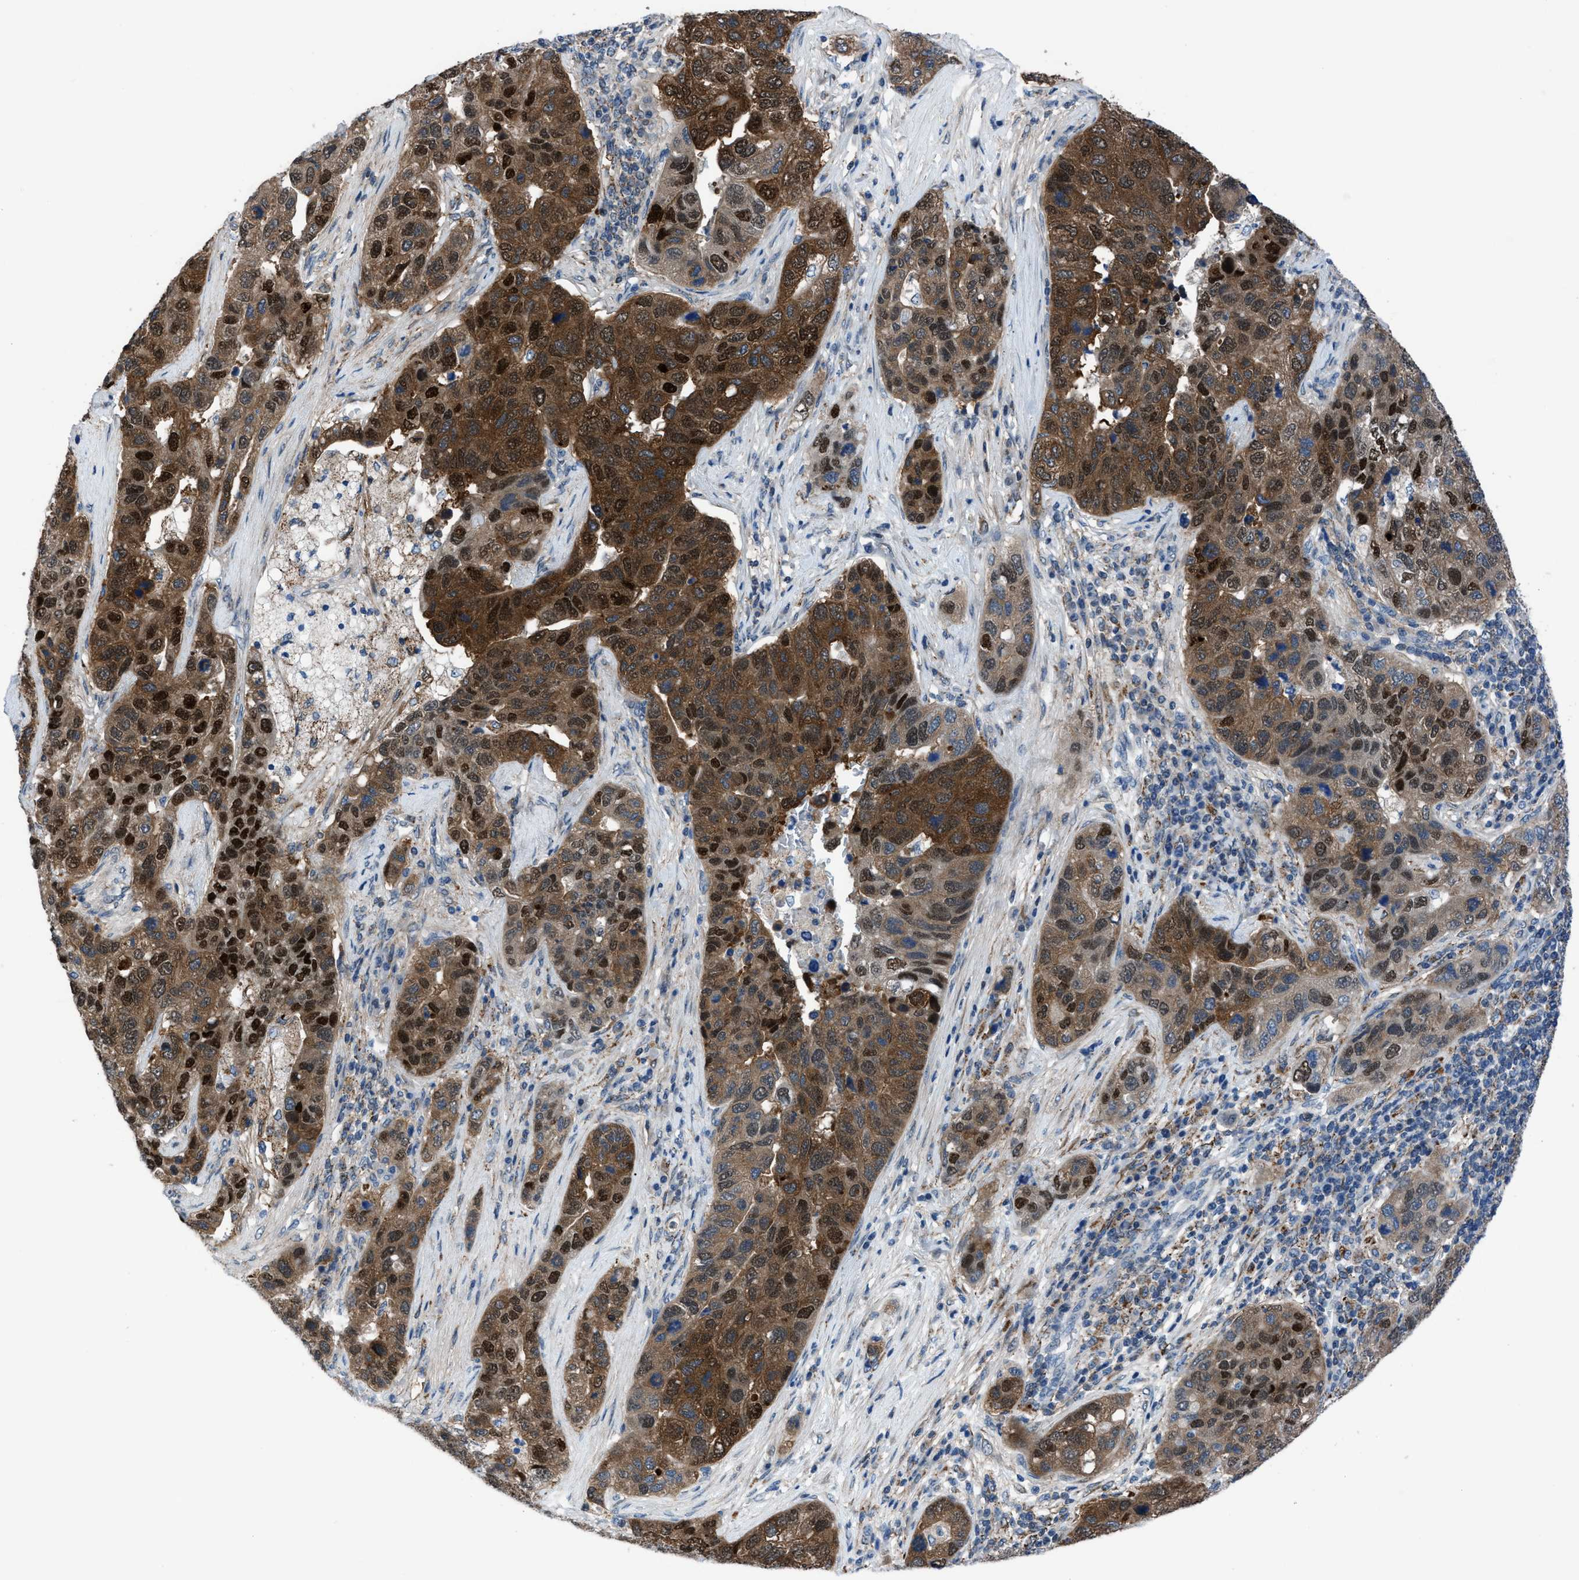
{"staining": {"intensity": "strong", "quantity": ">75%", "location": "cytoplasmic/membranous,nuclear"}, "tissue": "pancreatic cancer", "cell_type": "Tumor cells", "image_type": "cancer", "snomed": [{"axis": "morphology", "description": "Adenocarcinoma, NOS"}, {"axis": "topography", "description": "Pancreas"}], "caption": "IHC (DAB) staining of pancreatic adenocarcinoma displays strong cytoplasmic/membranous and nuclear protein positivity in approximately >75% of tumor cells.", "gene": "TMEM45B", "patient": {"sex": "female", "age": 61}}